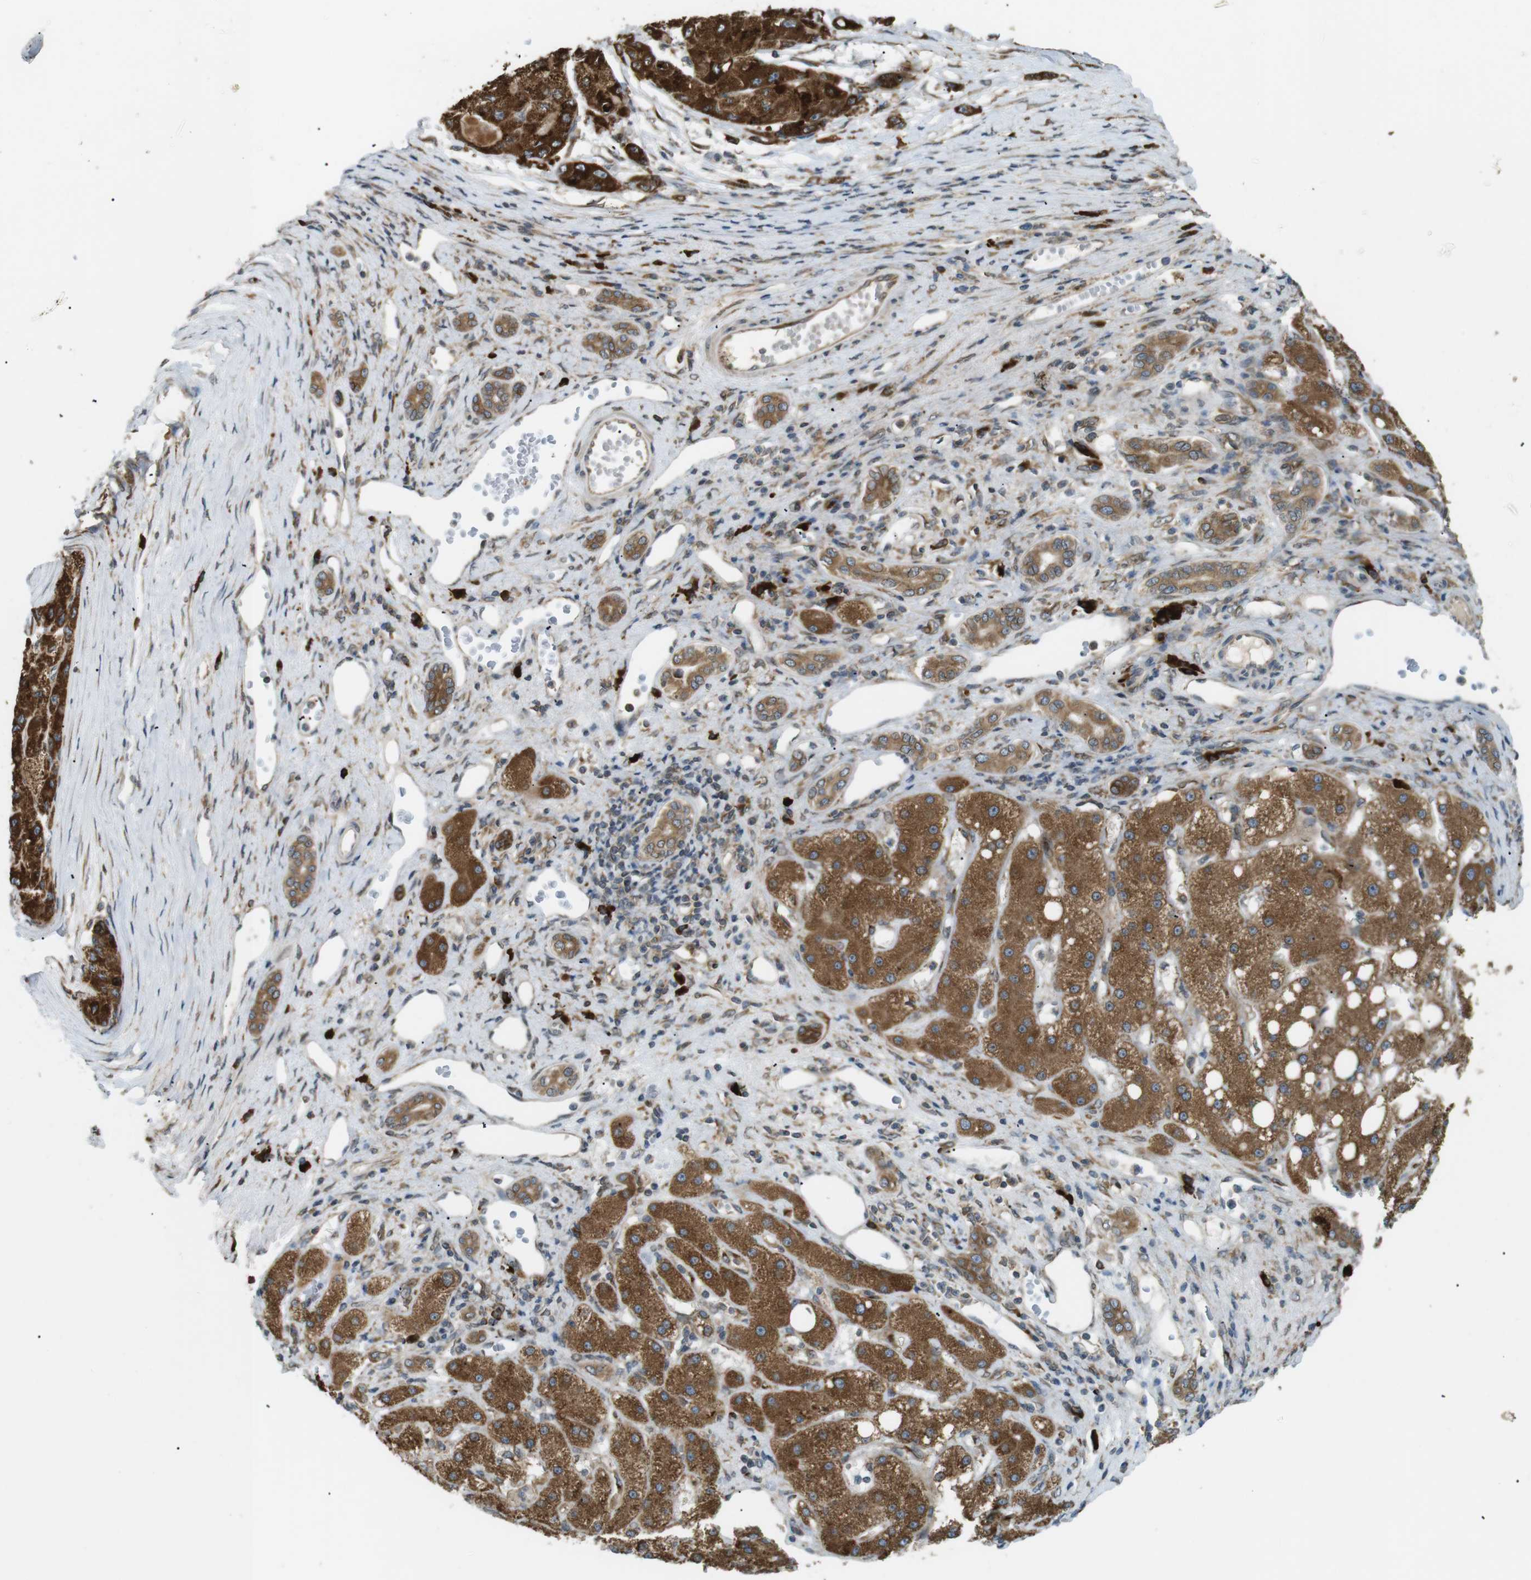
{"staining": {"intensity": "strong", "quantity": ">75%", "location": "cytoplasmic/membranous"}, "tissue": "liver cancer", "cell_type": "Tumor cells", "image_type": "cancer", "snomed": [{"axis": "morphology", "description": "Carcinoma, Hepatocellular, NOS"}, {"axis": "topography", "description": "Liver"}], "caption": "Hepatocellular carcinoma (liver) stained with a protein marker demonstrates strong staining in tumor cells.", "gene": "TMED4", "patient": {"sex": "male", "age": 80}}